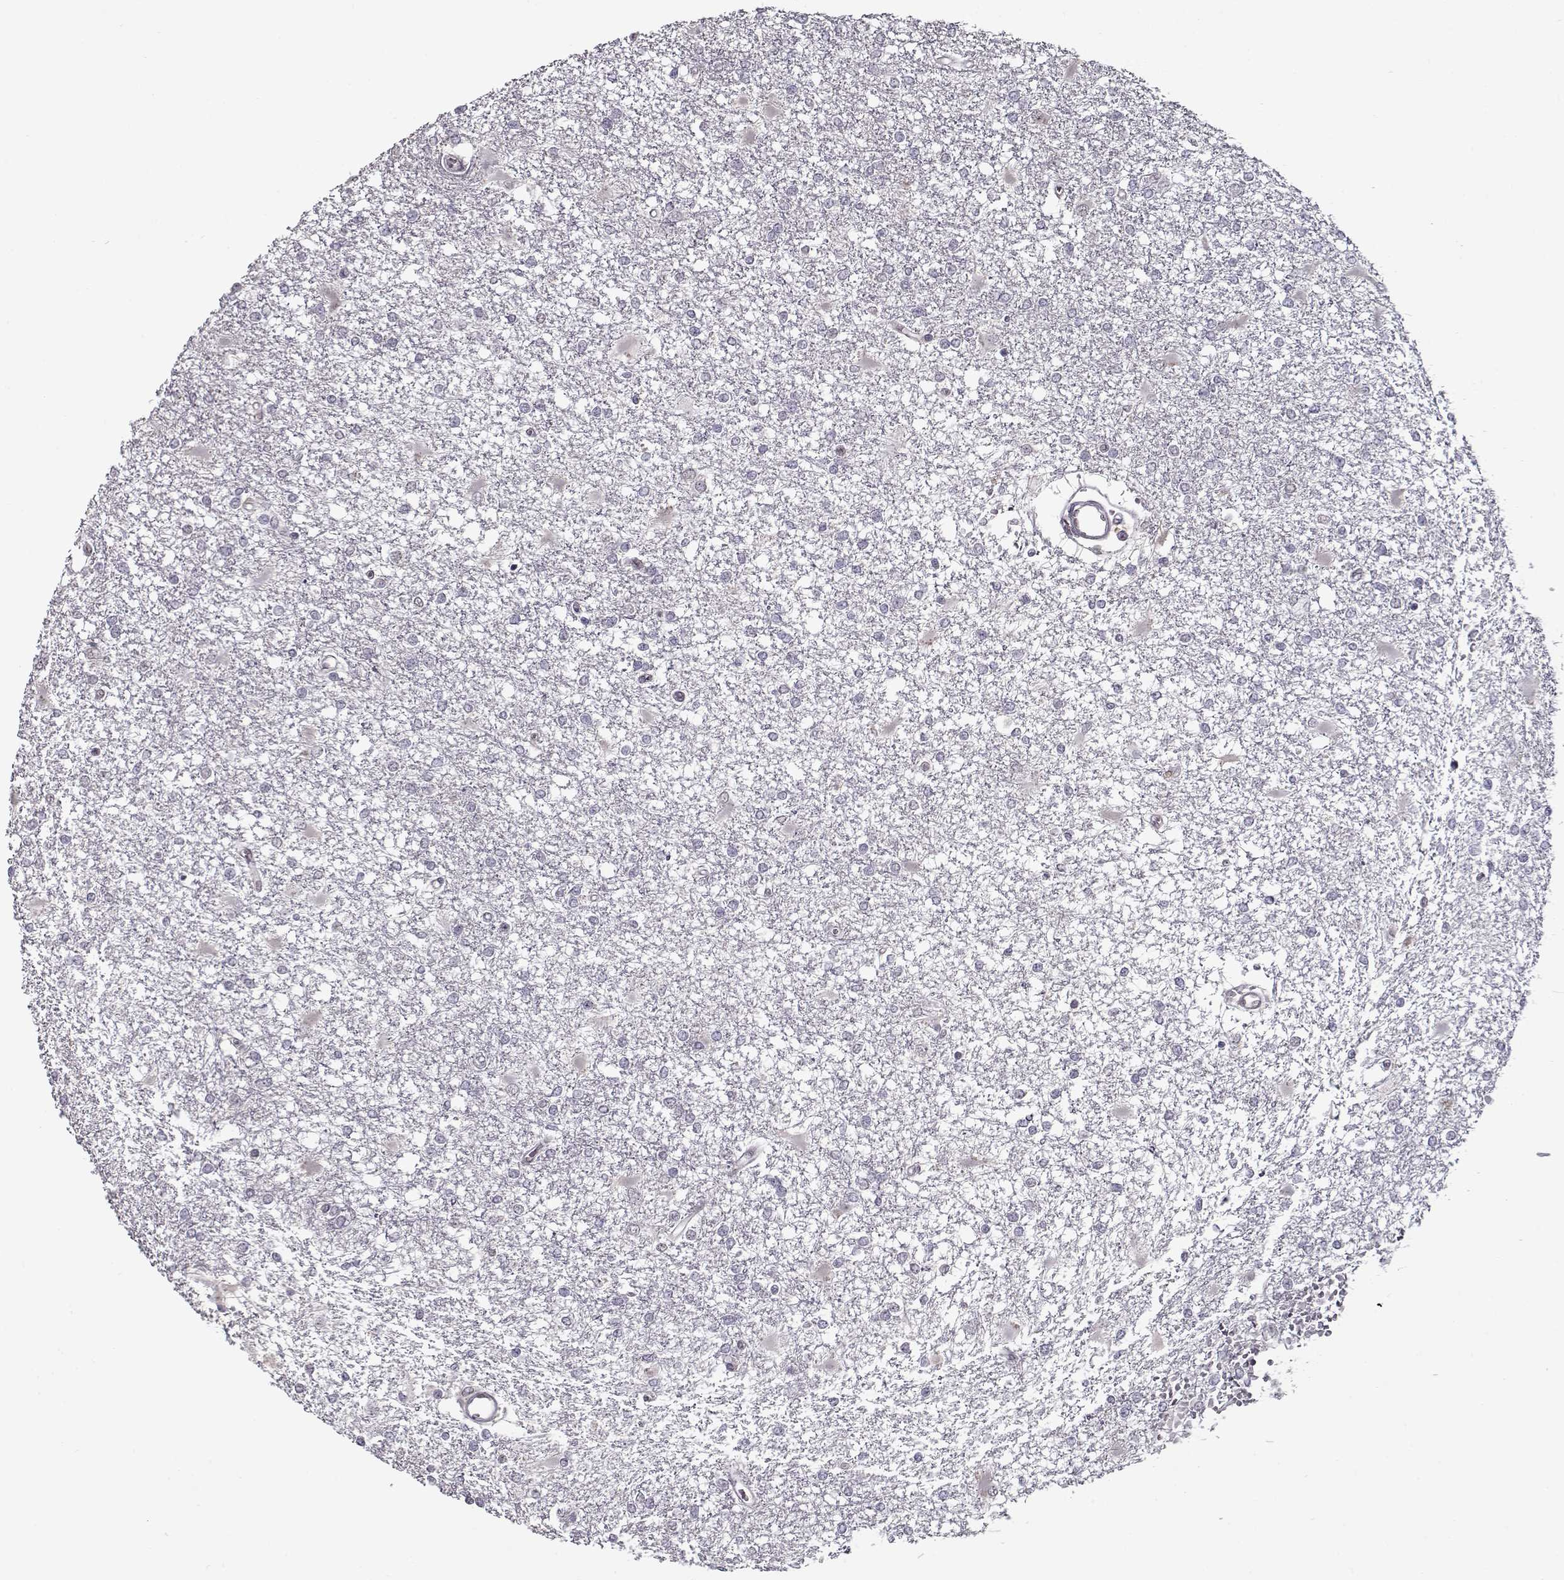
{"staining": {"intensity": "negative", "quantity": "none", "location": "none"}, "tissue": "glioma", "cell_type": "Tumor cells", "image_type": "cancer", "snomed": [{"axis": "morphology", "description": "Glioma, malignant, High grade"}, {"axis": "topography", "description": "Cerebral cortex"}], "caption": "There is no significant staining in tumor cells of glioma.", "gene": "PRMT8", "patient": {"sex": "male", "age": 79}}